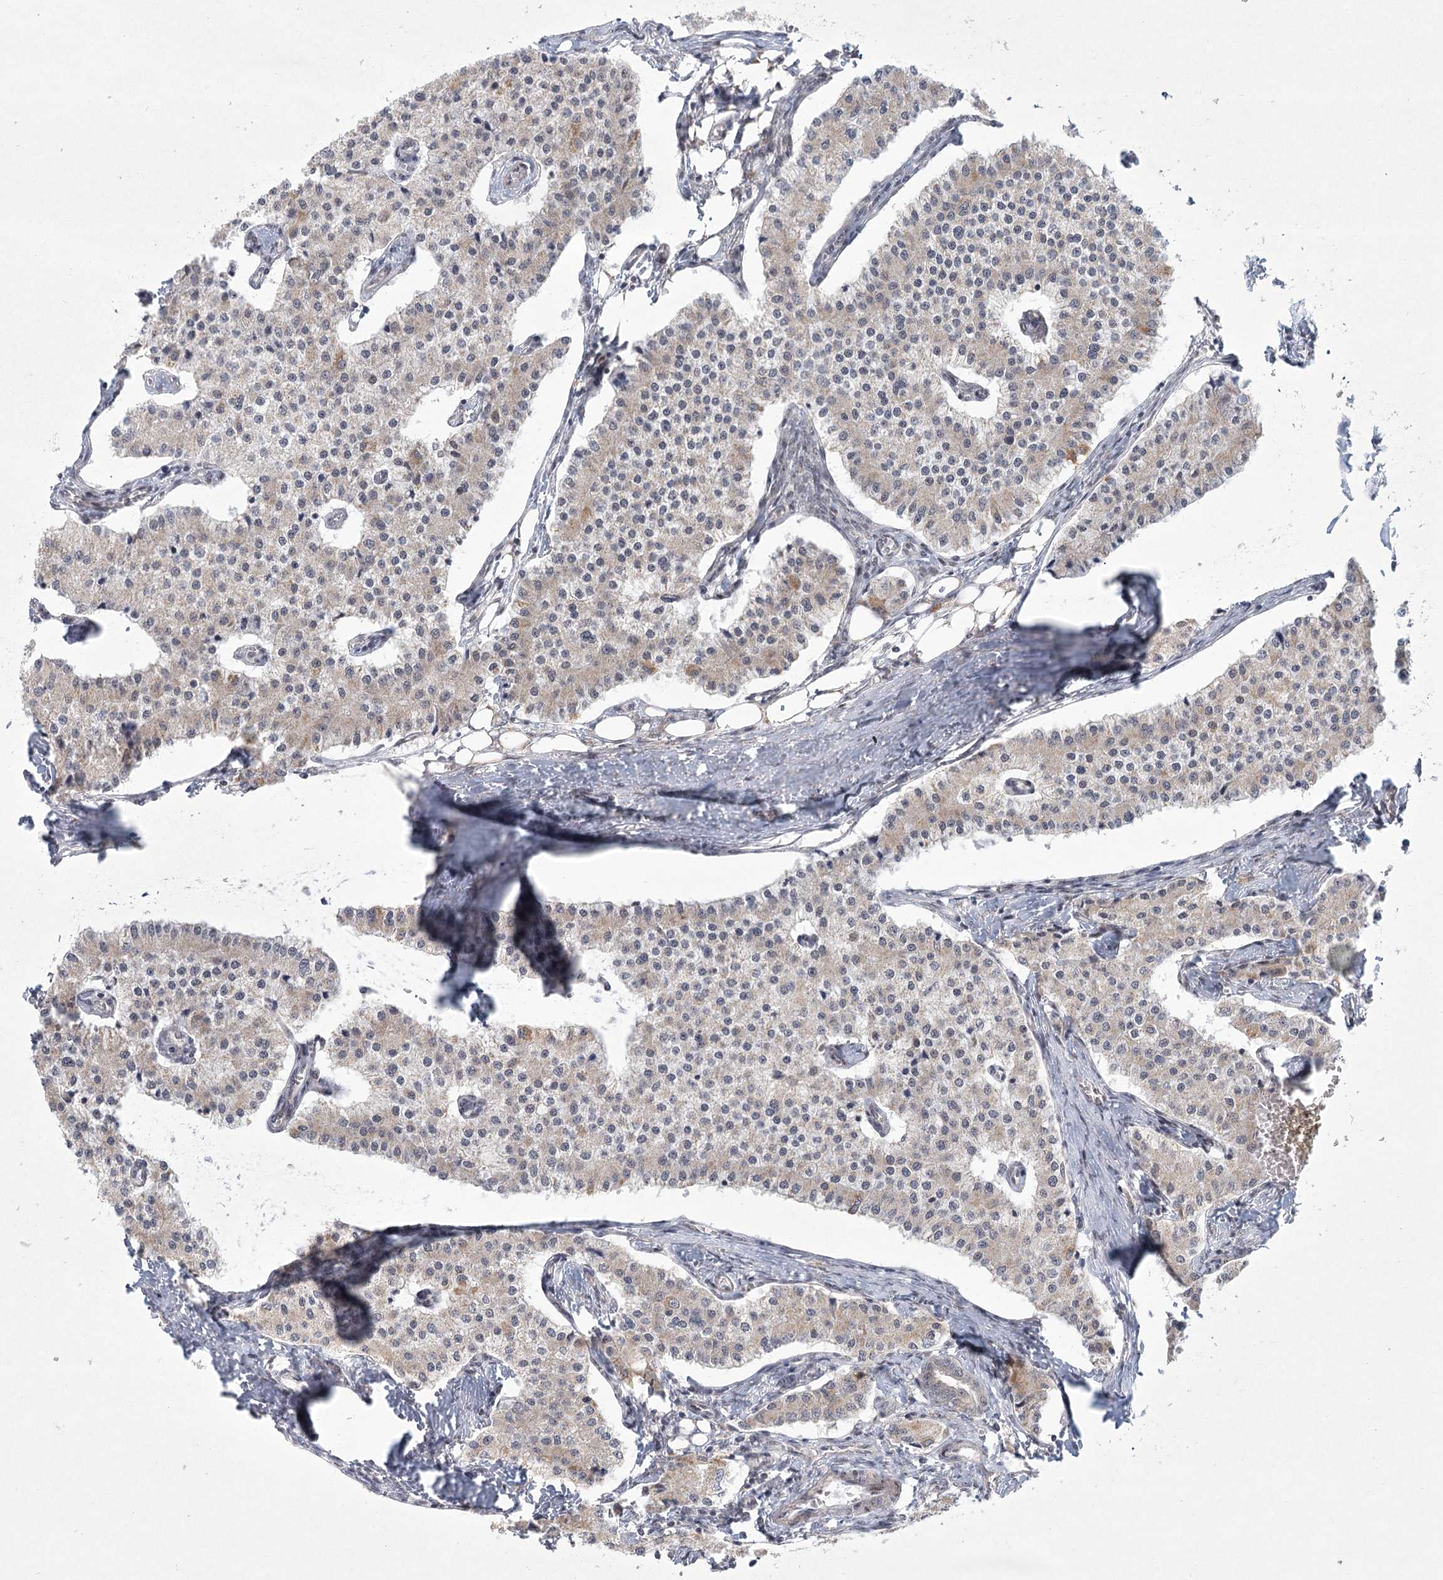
{"staining": {"intensity": "weak", "quantity": "<25%", "location": "cytoplasmic/membranous"}, "tissue": "carcinoid", "cell_type": "Tumor cells", "image_type": "cancer", "snomed": [{"axis": "morphology", "description": "Carcinoid, malignant, NOS"}, {"axis": "topography", "description": "Colon"}], "caption": "High power microscopy image of an immunohistochemistry photomicrograph of carcinoid (malignant), revealing no significant expression in tumor cells.", "gene": "CIB4", "patient": {"sex": "female", "age": 52}}